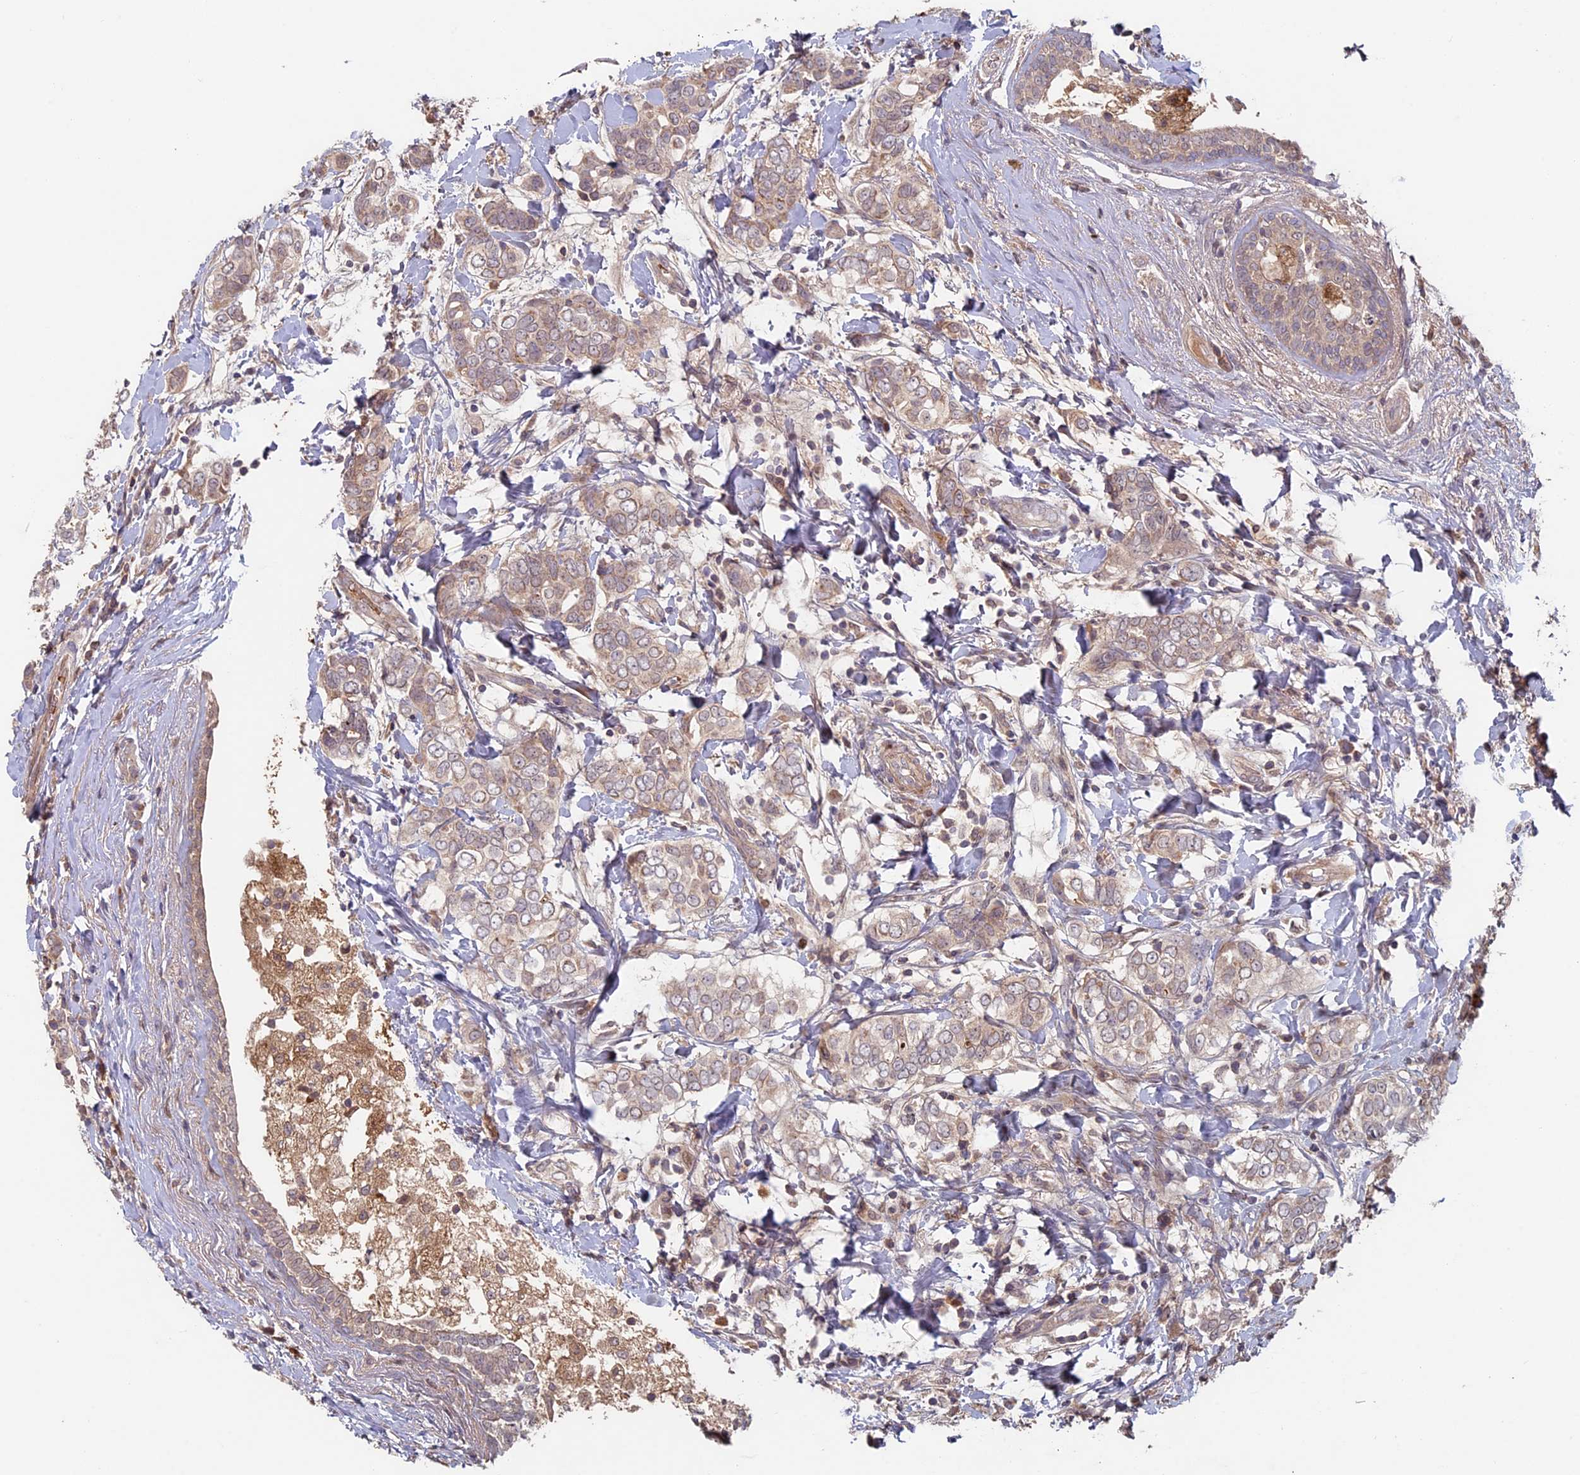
{"staining": {"intensity": "weak", "quantity": "25%-75%", "location": "cytoplasmic/membranous"}, "tissue": "breast cancer", "cell_type": "Tumor cells", "image_type": "cancer", "snomed": [{"axis": "morphology", "description": "Lobular carcinoma"}, {"axis": "topography", "description": "Breast"}], "caption": "Immunohistochemistry staining of breast lobular carcinoma, which displays low levels of weak cytoplasmic/membranous expression in about 25%-75% of tumor cells indicating weak cytoplasmic/membranous protein expression. The staining was performed using DAB (brown) for protein detection and nuclei were counterstained in hematoxylin (blue).", "gene": "RCCD1", "patient": {"sex": "female", "age": 51}}